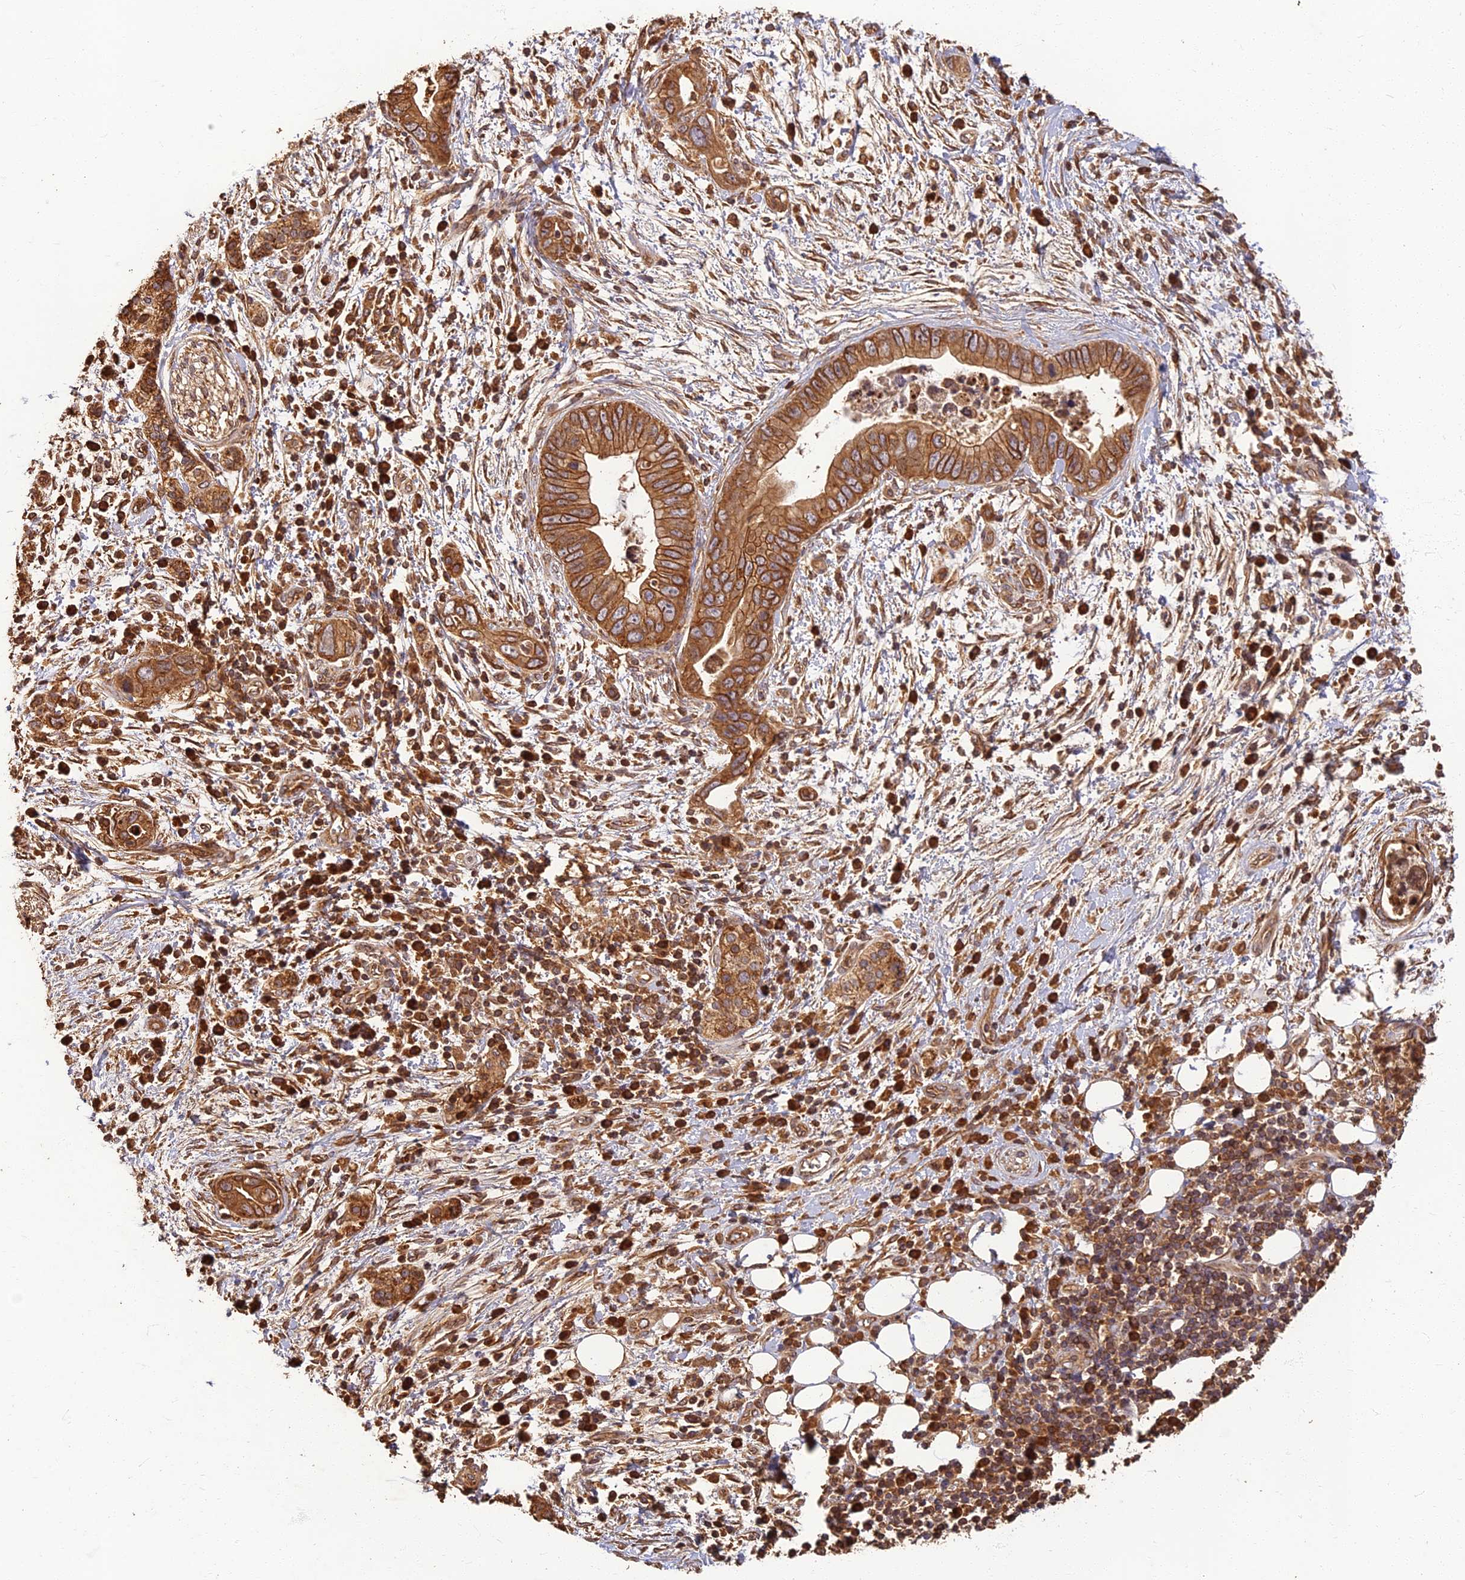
{"staining": {"intensity": "moderate", "quantity": ">75%", "location": "cytoplasmic/membranous"}, "tissue": "pancreatic cancer", "cell_type": "Tumor cells", "image_type": "cancer", "snomed": [{"axis": "morphology", "description": "Adenocarcinoma, NOS"}, {"axis": "topography", "description": "Pancreas"}], "caption": "Immunohistochemistry micrograph of neoplastic tissue: human adenocarcinoma (pancreatic) stained using immunohistochemistry (IHC) displays medium levels of moderate protein expression localized specifically in the cytoplasmic/membranous of tumor cells, appearing as a cytoplasmic/membranous brown color.", "gene": "CORO1C", "patient": {"sex": "male", "age": 75}}